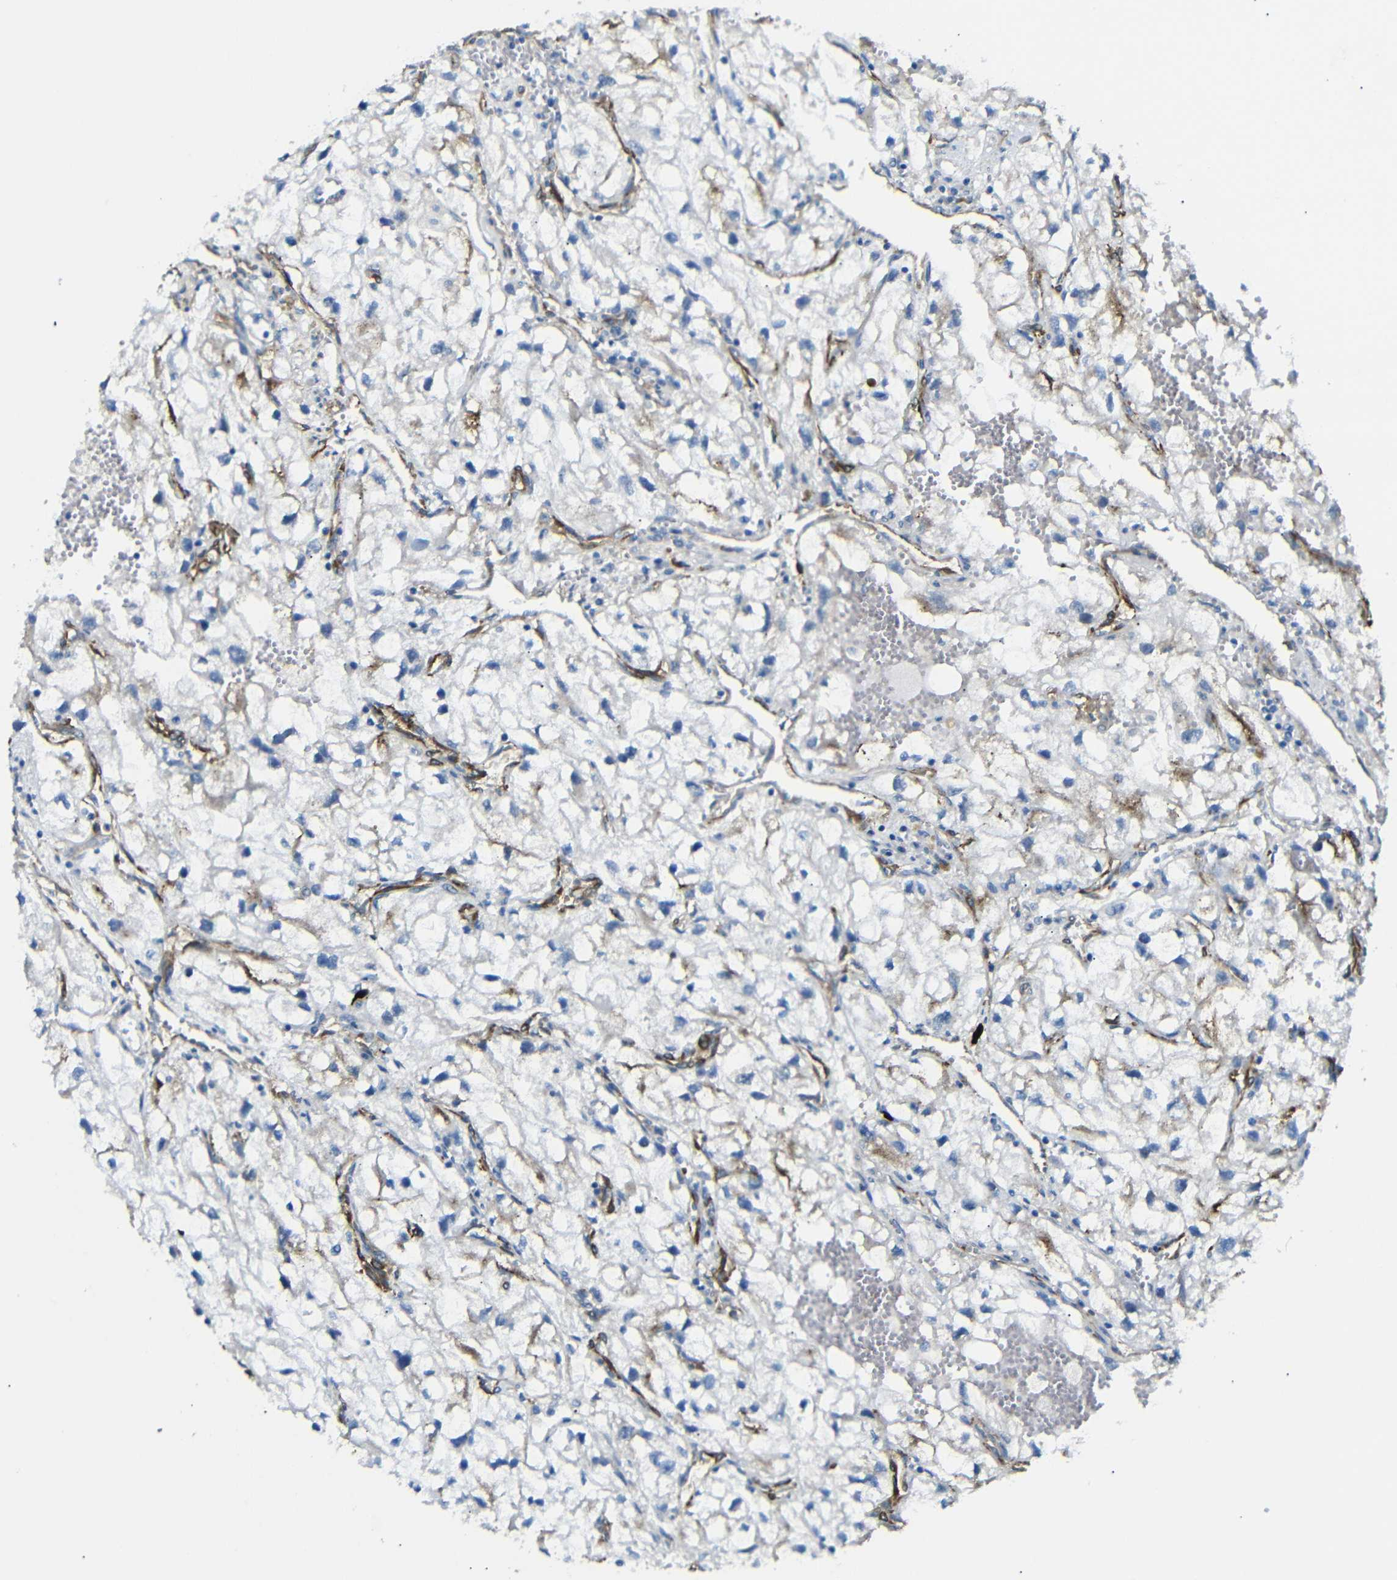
{"staining": {"intensity": "negative", "quantity": "none", "location": "none"}, "tissue": "renal cancer", "cell_type": "Tumor cells", "image_type": "cancer", "snomed": [{"axis": "morphology", "description": "Adenocarcinoma, NOS"}, {"axis": "topography", "description": "Kidney"}], "caption": "Immunohistochemistry micrograph of renal adenocarcinoma stained for a protein (brown), which reveals no positivity in tumor cells. (Stains: DAB (3,3'-diaminobenzidine) immunohistochemistry with hematoxylin counter stain, Microscopy: brightfield microscopy at high magnification).", "gene": "MYO1B", "patient": {"sex": "female", "age": 70}}